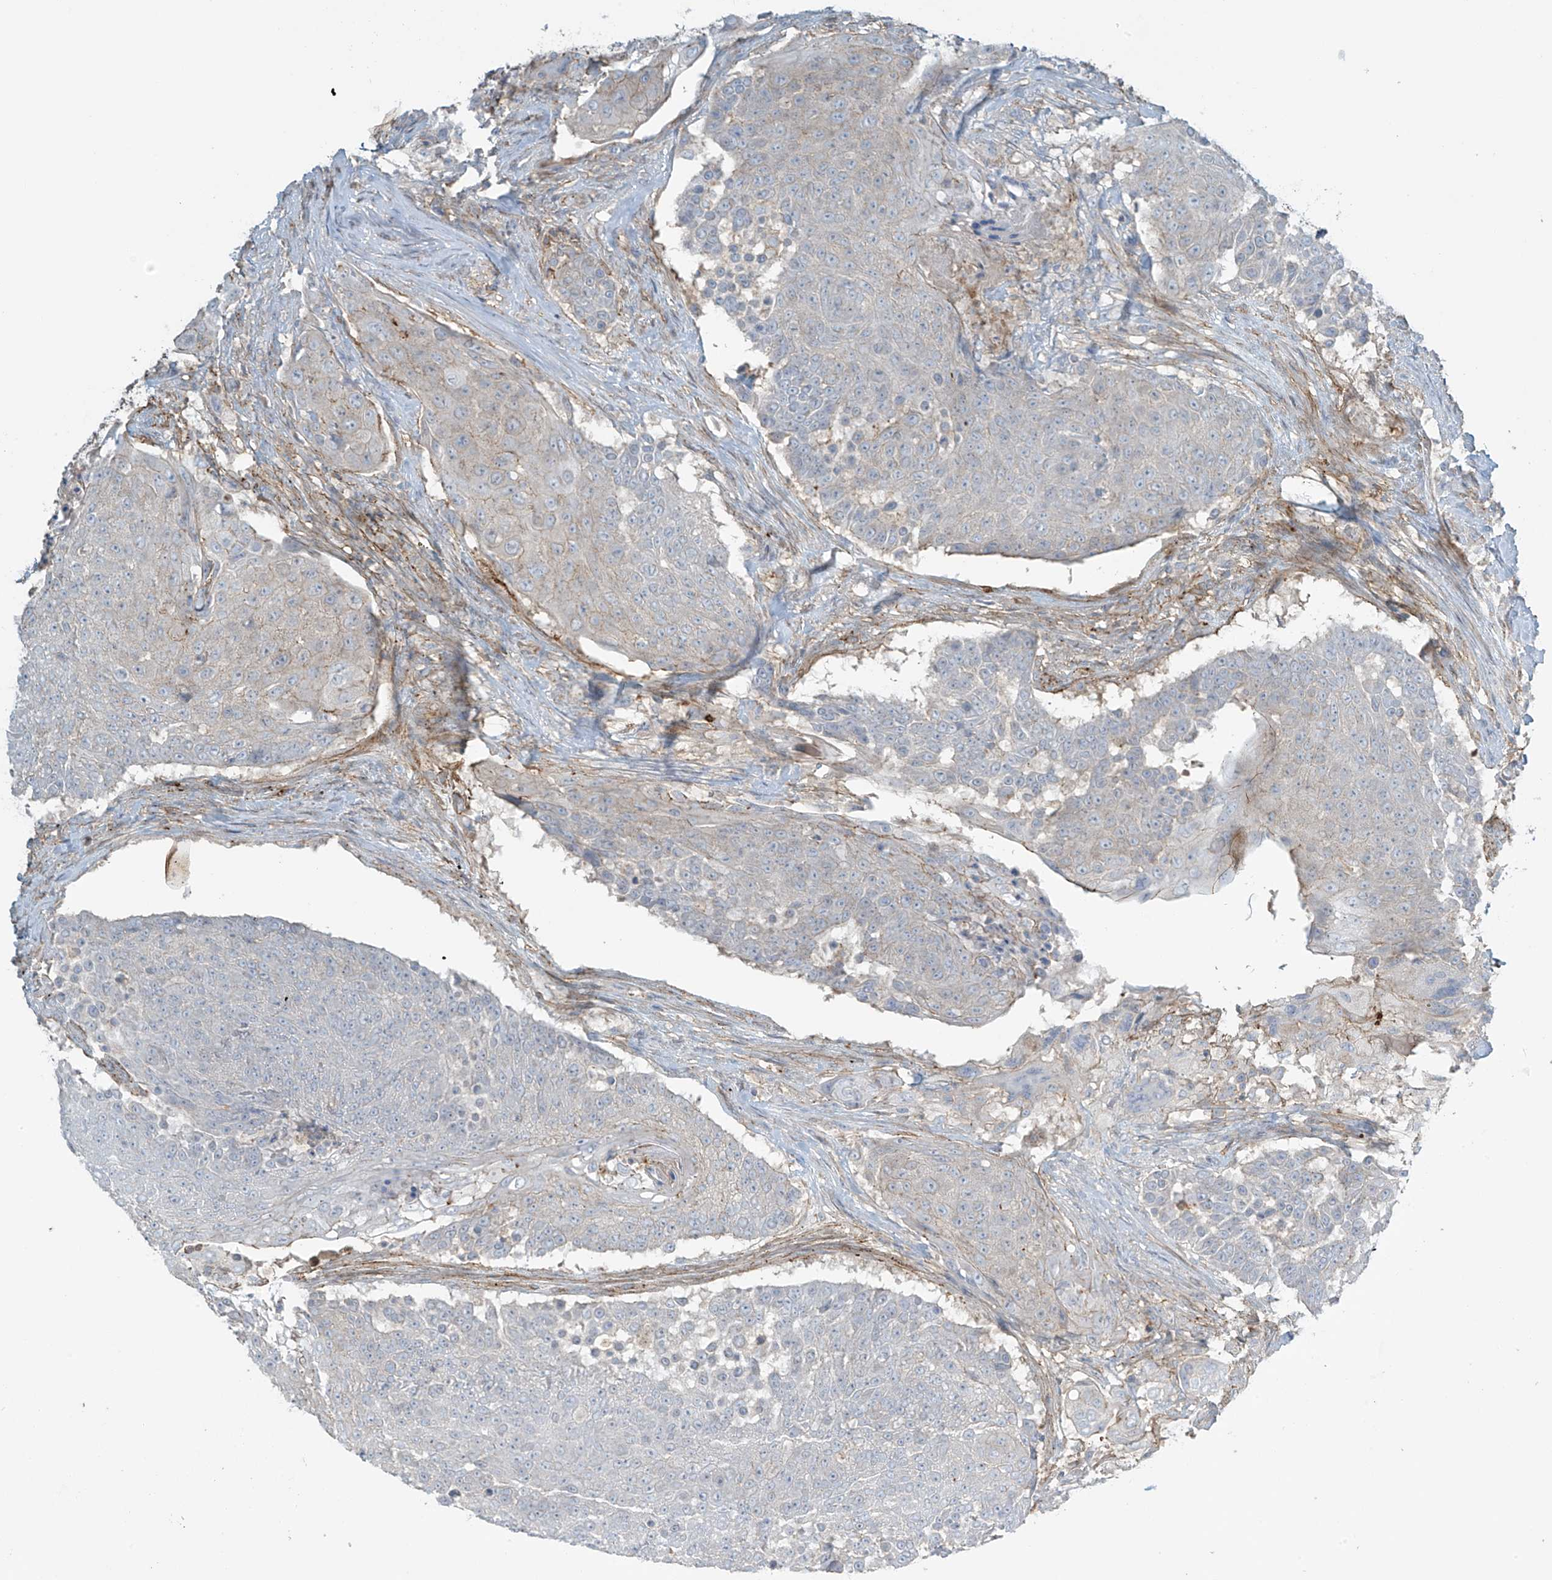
{"staining": {"intensity": "negative", "quantity": "none", "location": "none"}, "tissue": "urothelial cancer", "cell_type": "Tumor cells", "image_type": "cancer", "snomed": [{"axis": "morphology", "description": "Urothelial carcinoma, High grade"}, {"axis": "topography", "description": "Urinary bladder"}], "caption": "Protein analysis of urothelial carcinoma (high-grade) shows no significant staining in tumor cells.", "gene": "SLC9A2", "patient": {"sex": "female", "age": 63}}